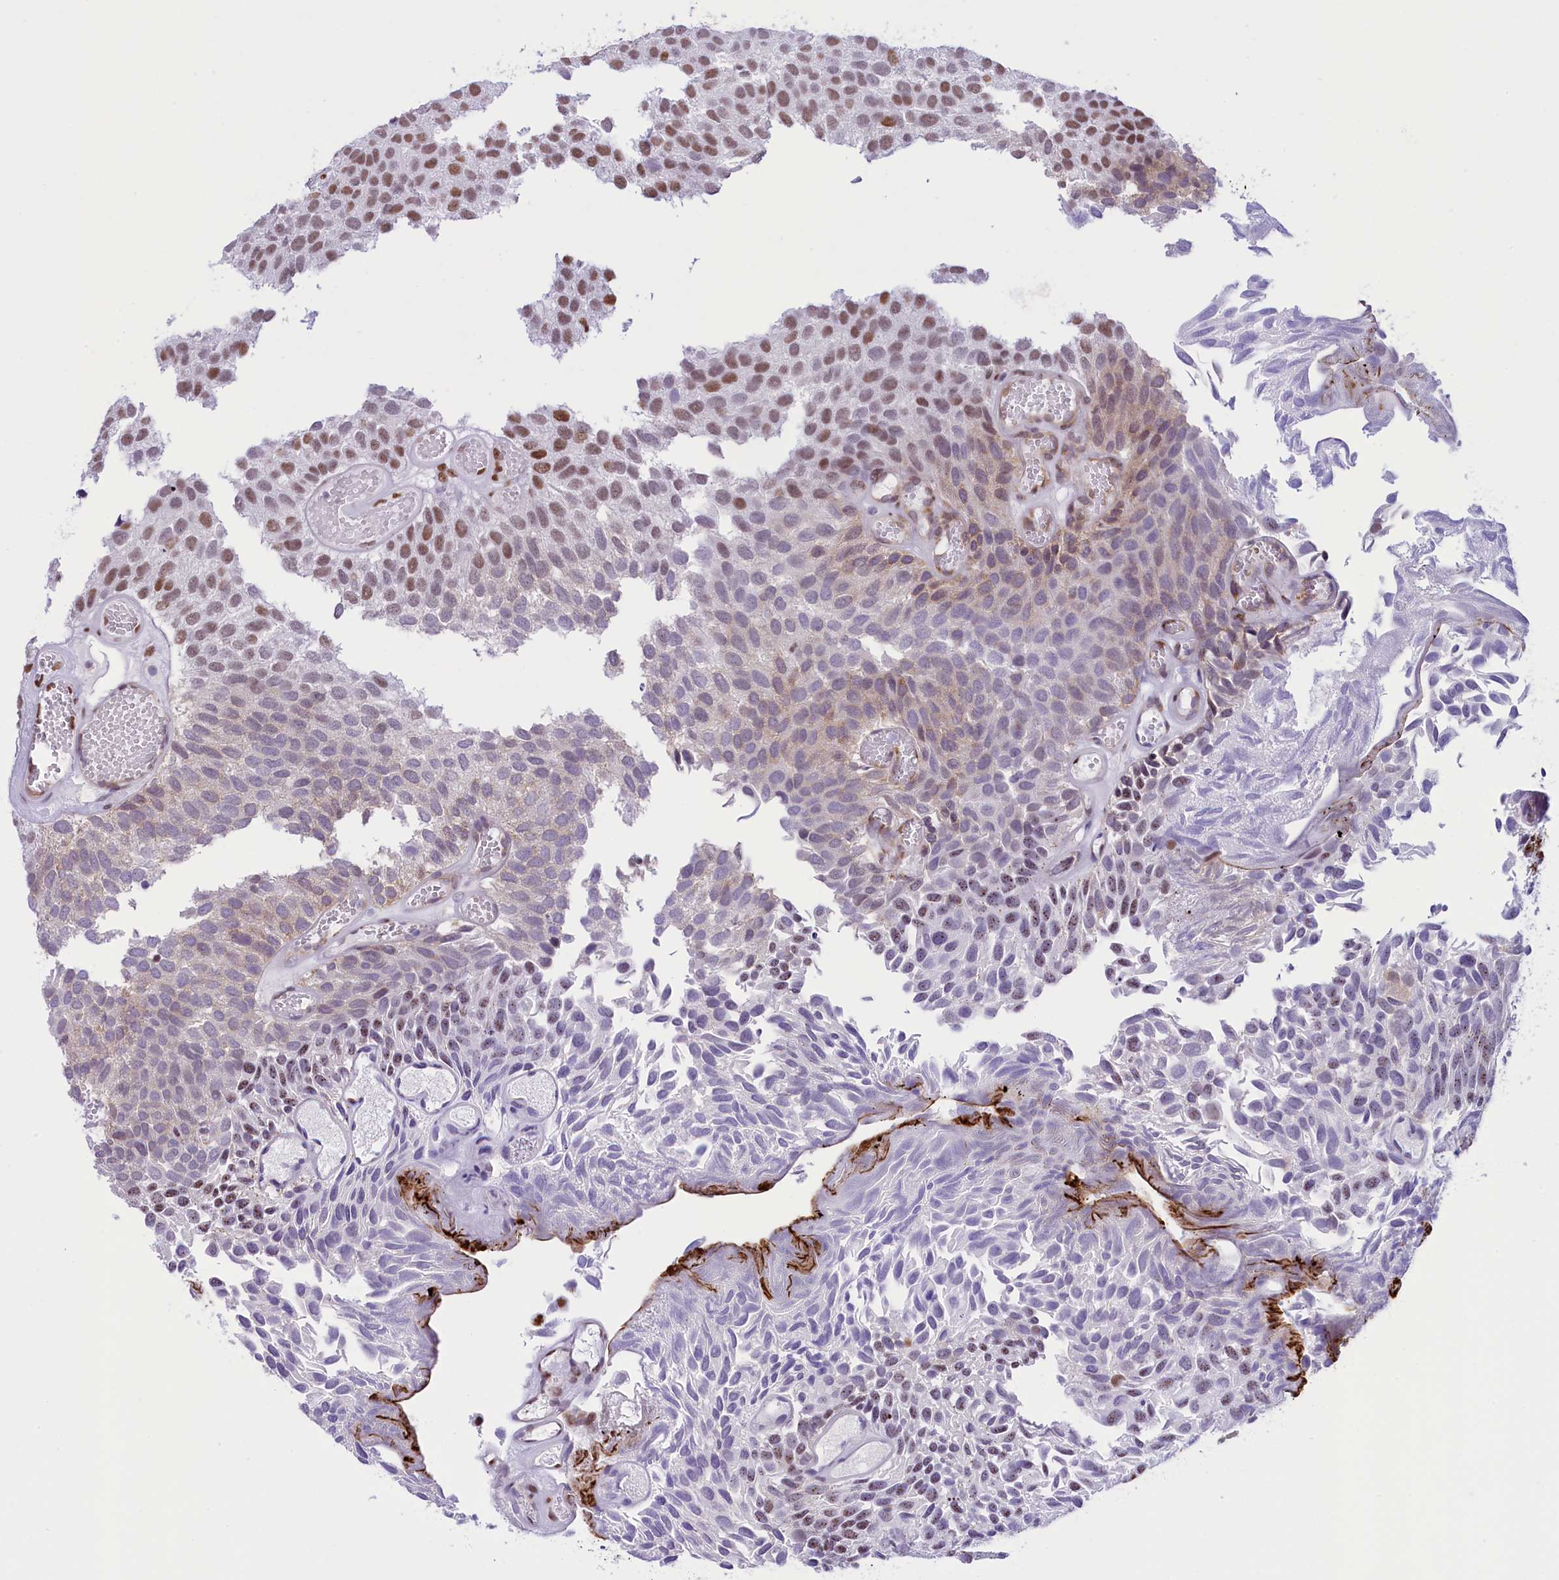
{"staining": {"intensity": "strong", "quantity": "<25%", "location": "nuclear"}, "tissue": "urothelial cancer", "cell_type": "Tumor cells", "image_type": "cancer", "snomed": [{"axis": "morphology", "description": "Urothelial carcinoma, Low grade"}, {"axis": "topography", "description": "Urinary bladder"}], "caption": "The immunohistochemical stain shows strong nuclear positivity in tumor cells of urothelial cancer tissue.", "gene": "RPS6KB1", "patient": {"sex": "male", "age": 89}}